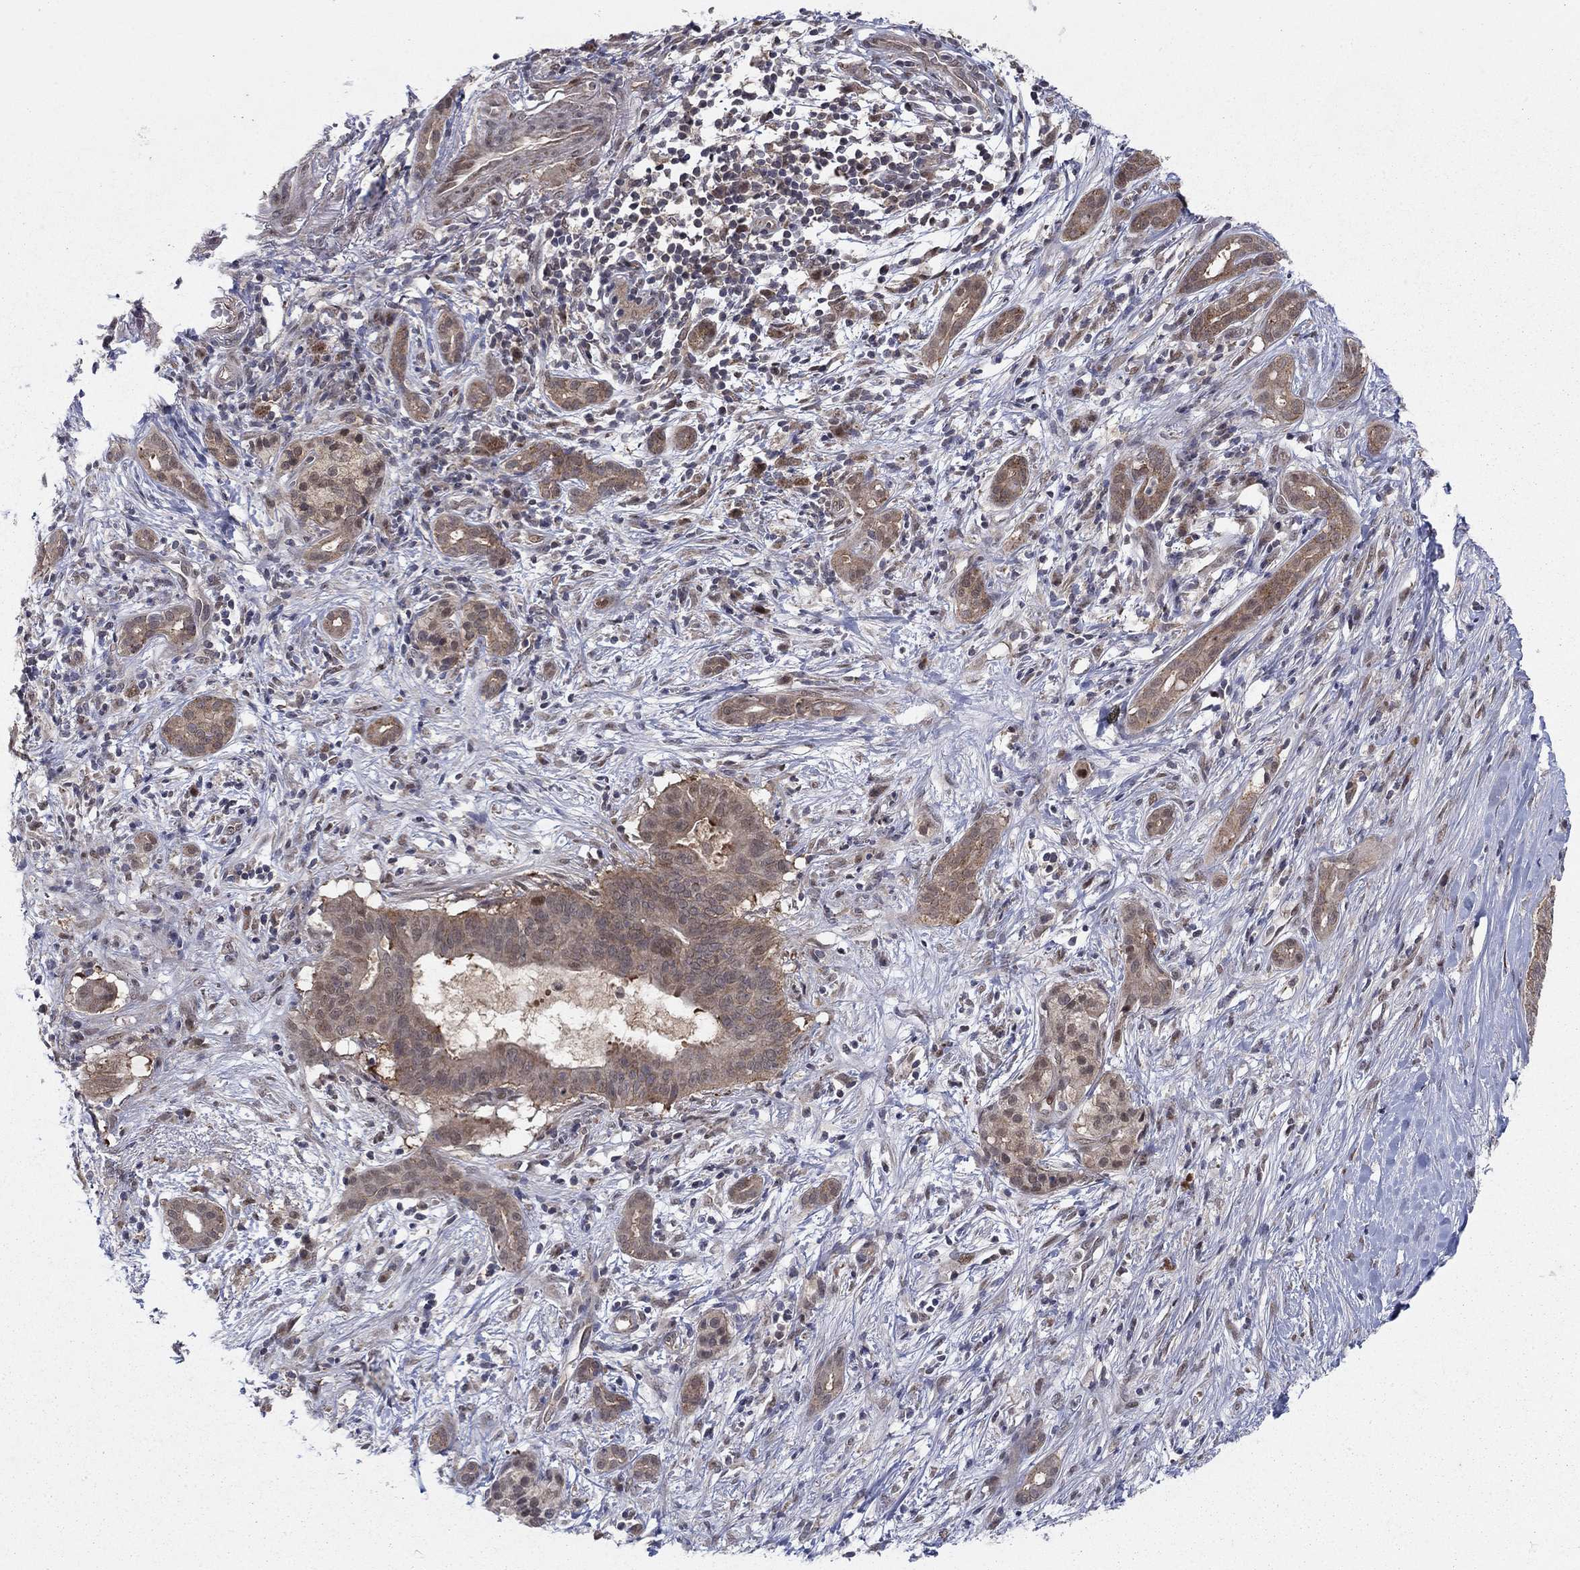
{"staining": {"intensity": "weak", "quantity": ">75%", "location": "cytoplasmic/membranous,nuclear"}, "tissue": "pancreatic cancer", "cell_type": "Tumor cells", "image_type": "cancer", "snomed": [{"axis": "morphology", "description": "Adenocarcinoma, NOS"}, {"axis": "topography", "description": "Pancreas"}], "caption": "Protein expression analysis of human adenocarcinoma (pancreatic) reveals weak cytoplasmic/membranous and nuclear expression in about >75% of tumor cells.", "gene": "PSMC1", "patient": {"sex": "male", "age": 61}}